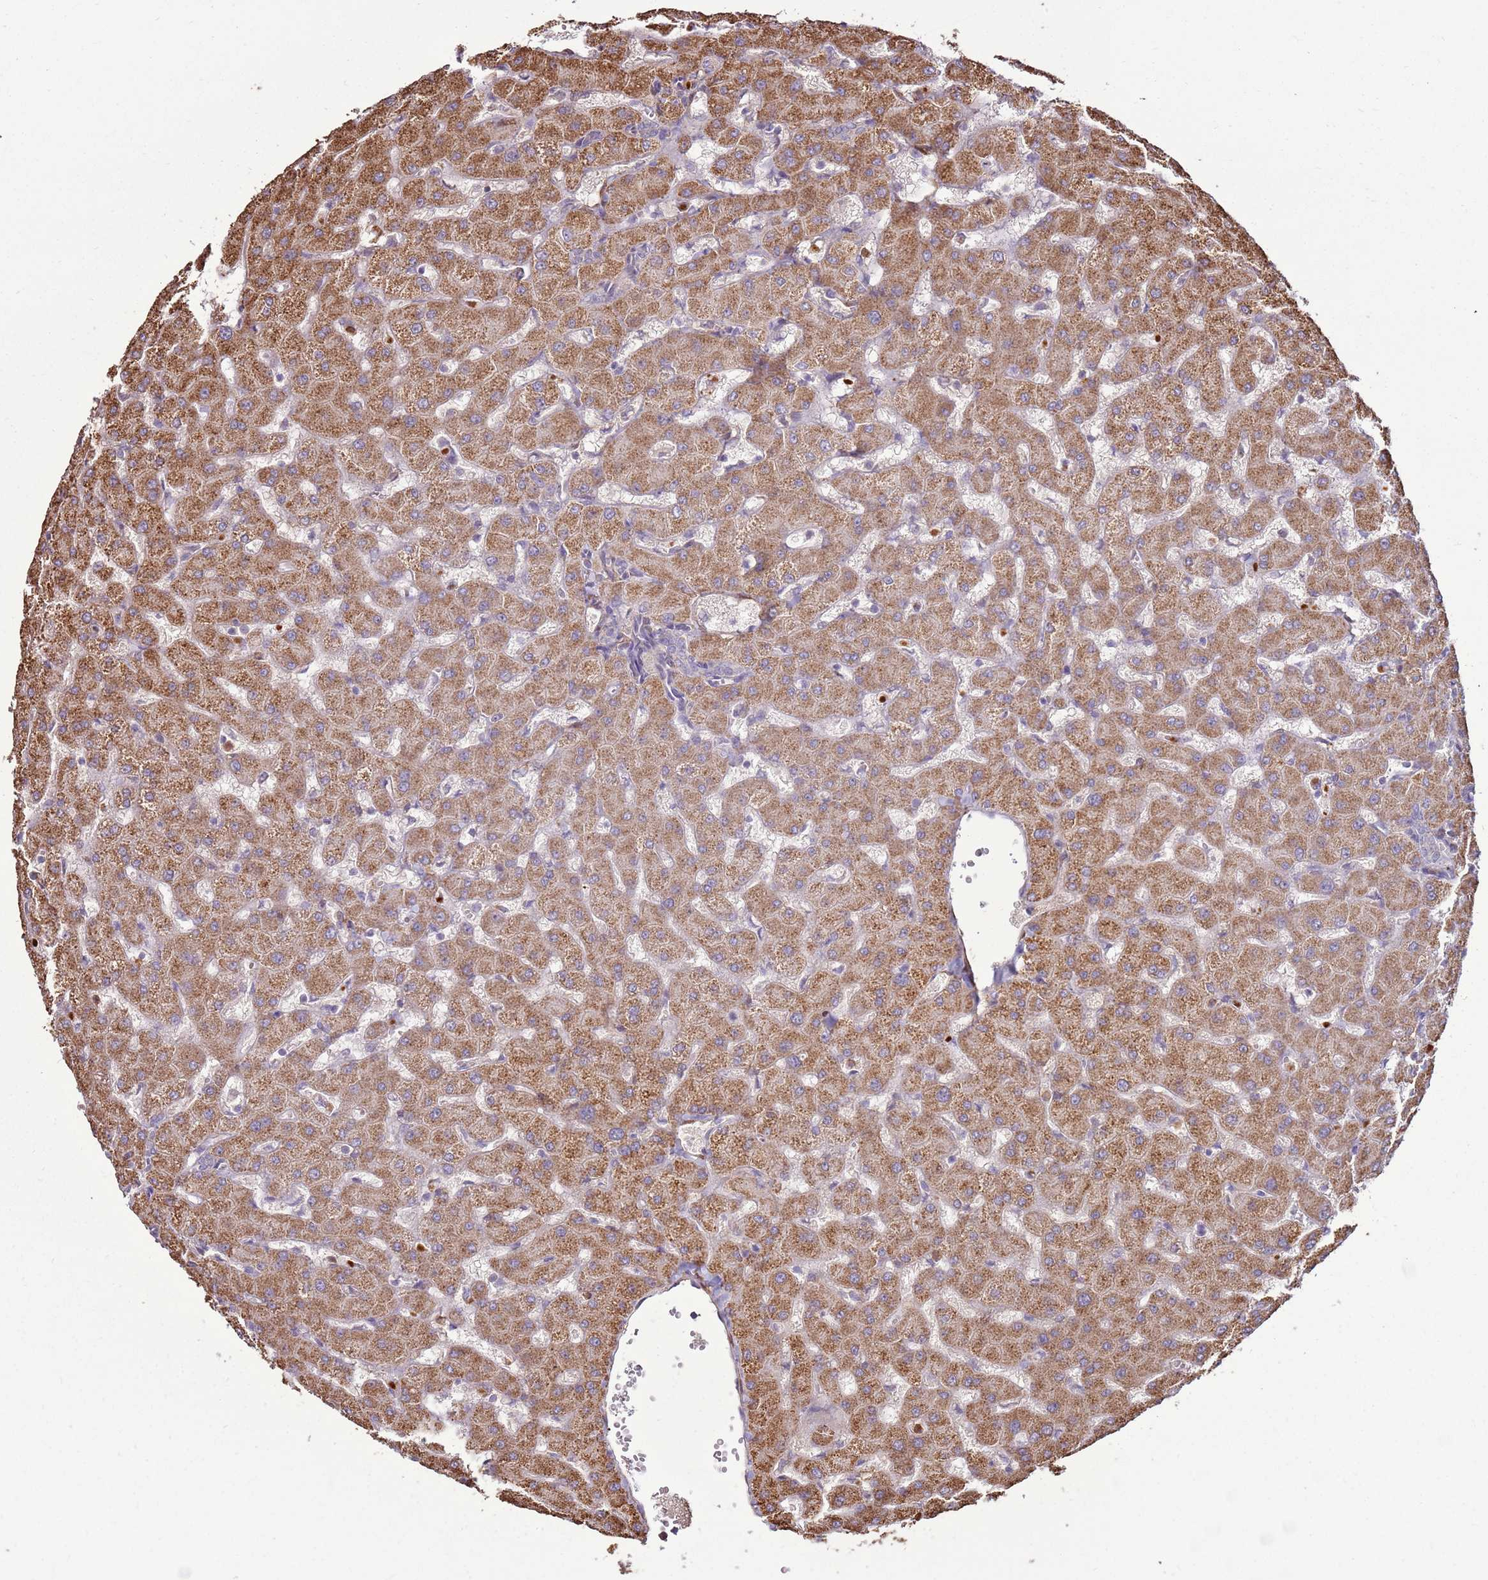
{"staining": {"intensity": "moderate", "quantity": "<25%", "location": "cytoplasmic/membranous"}, "tissue": "liver", "cell_type": "Cholangiocytes", "image_type": "normal", "snomed": [{"axis": "morphology", "description": "Normal tissue, NOS"}, {"axis": "topography", "description": "Liver"}], "caption": "Benign liver was stained to show a protein in brown. There is low levels of moderate cytoplasmic/membranous staining in approximately <25% of cholangiocytes. The staining was performed using DAB to visualize the protein expression in brown, while the nuclei were stained in blue with hematoxylin (Magnification: 20x).", "gene": "DDX59", "patient": {"sex": "female", "age": 63}}